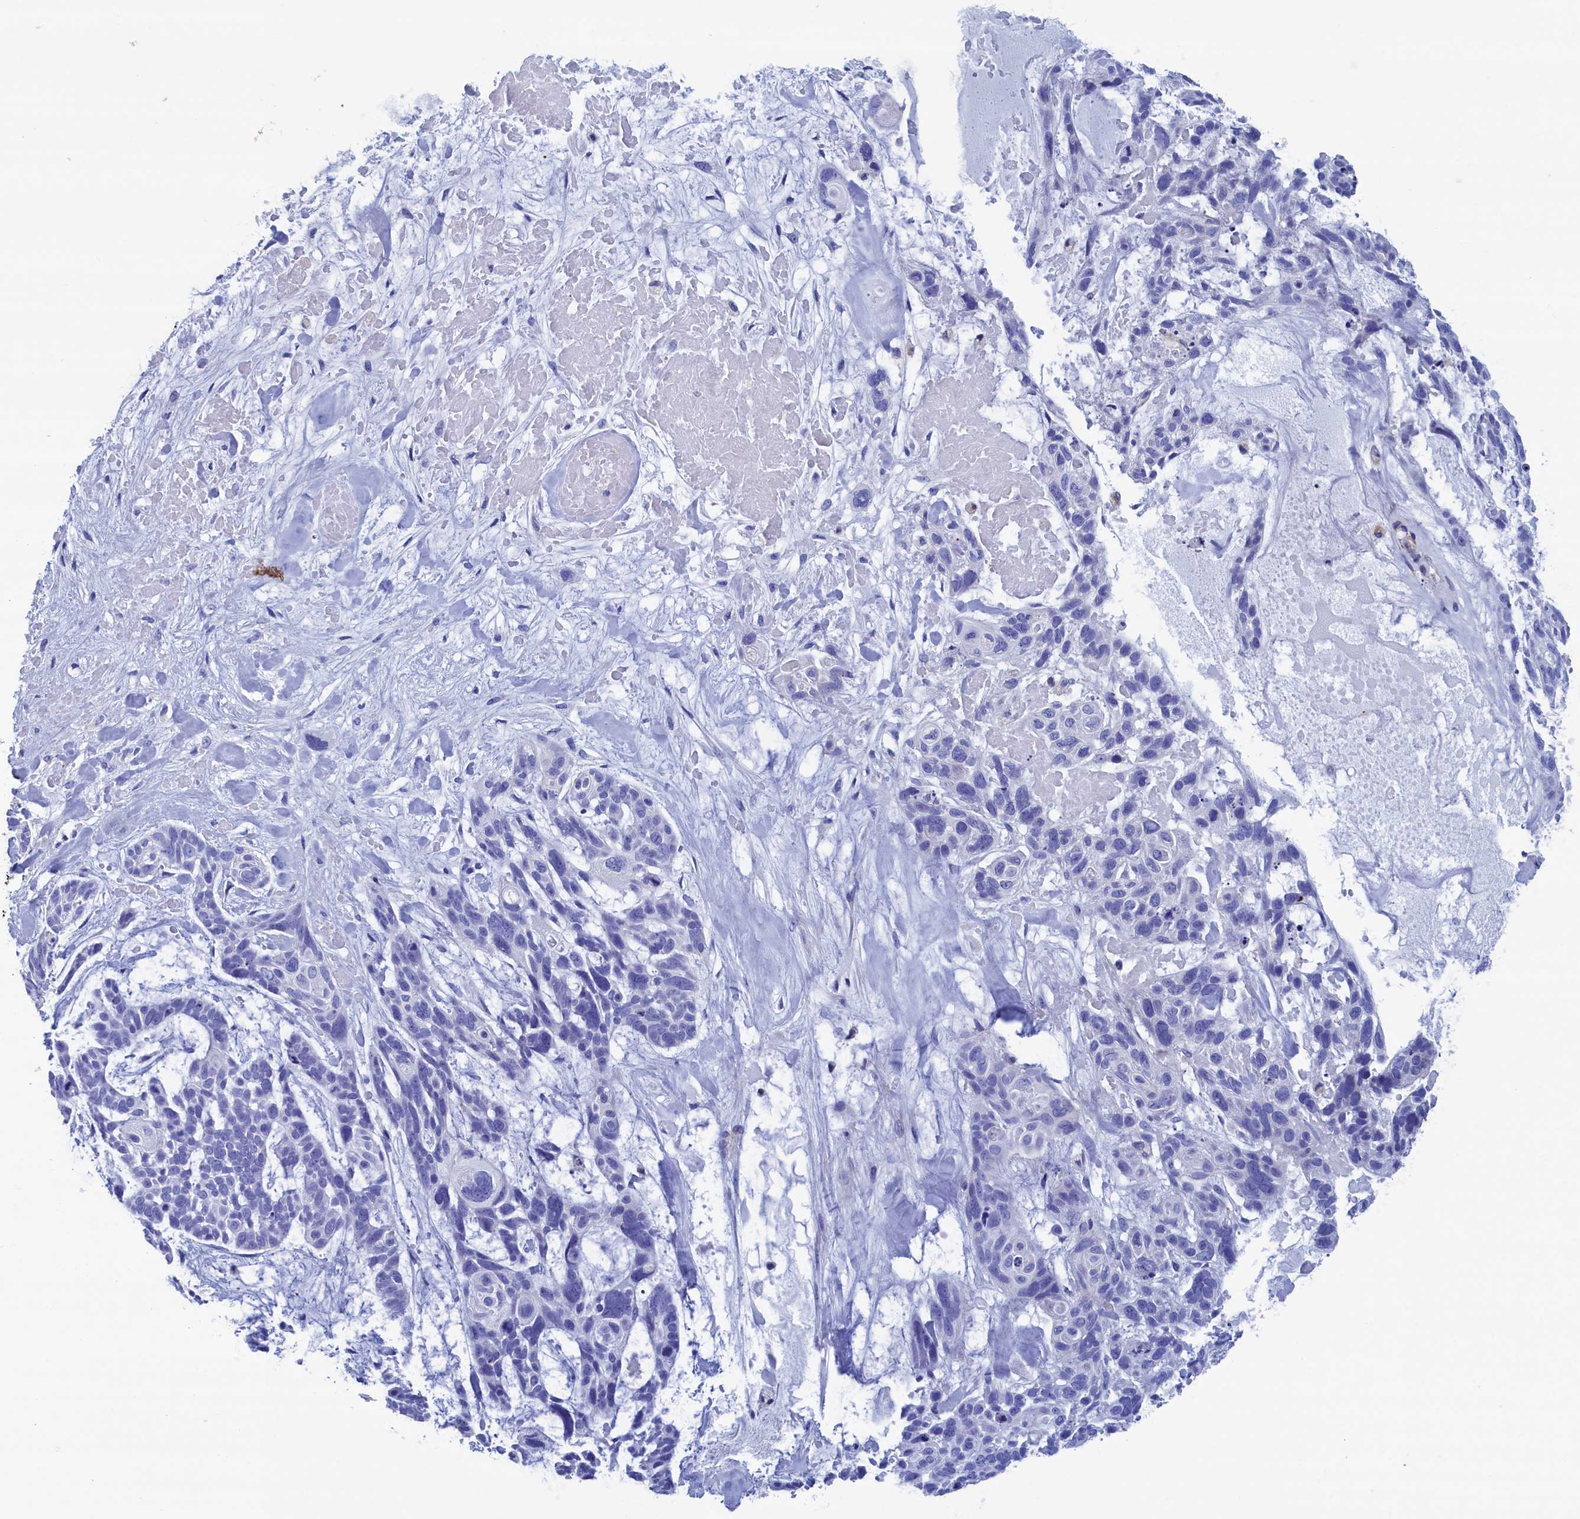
{"staining": {"intensity": "negative", "quantity": "none", "location": "none"}, "tissue": "skin cancer", "cell_type": "Tumor cells", "image_type": "cancer", "snomed": [{"axis": "morphology", "description": "Basal cell carcinoma"}, {"axis": "topography", "description": "Skin"}], "caption": "Immunohistochemical staining of skin basal cell carcinoma demonstrates no significant expression in tumor cells. Brightfield microscopy of immunohistochemistry stained with DAB (3,3'-diaminobenzidine) (brown) and hematoxylin (blue), captured at high magnification.", "gene": "WDR83", "patient": {"sex": "male", "age": 88}}